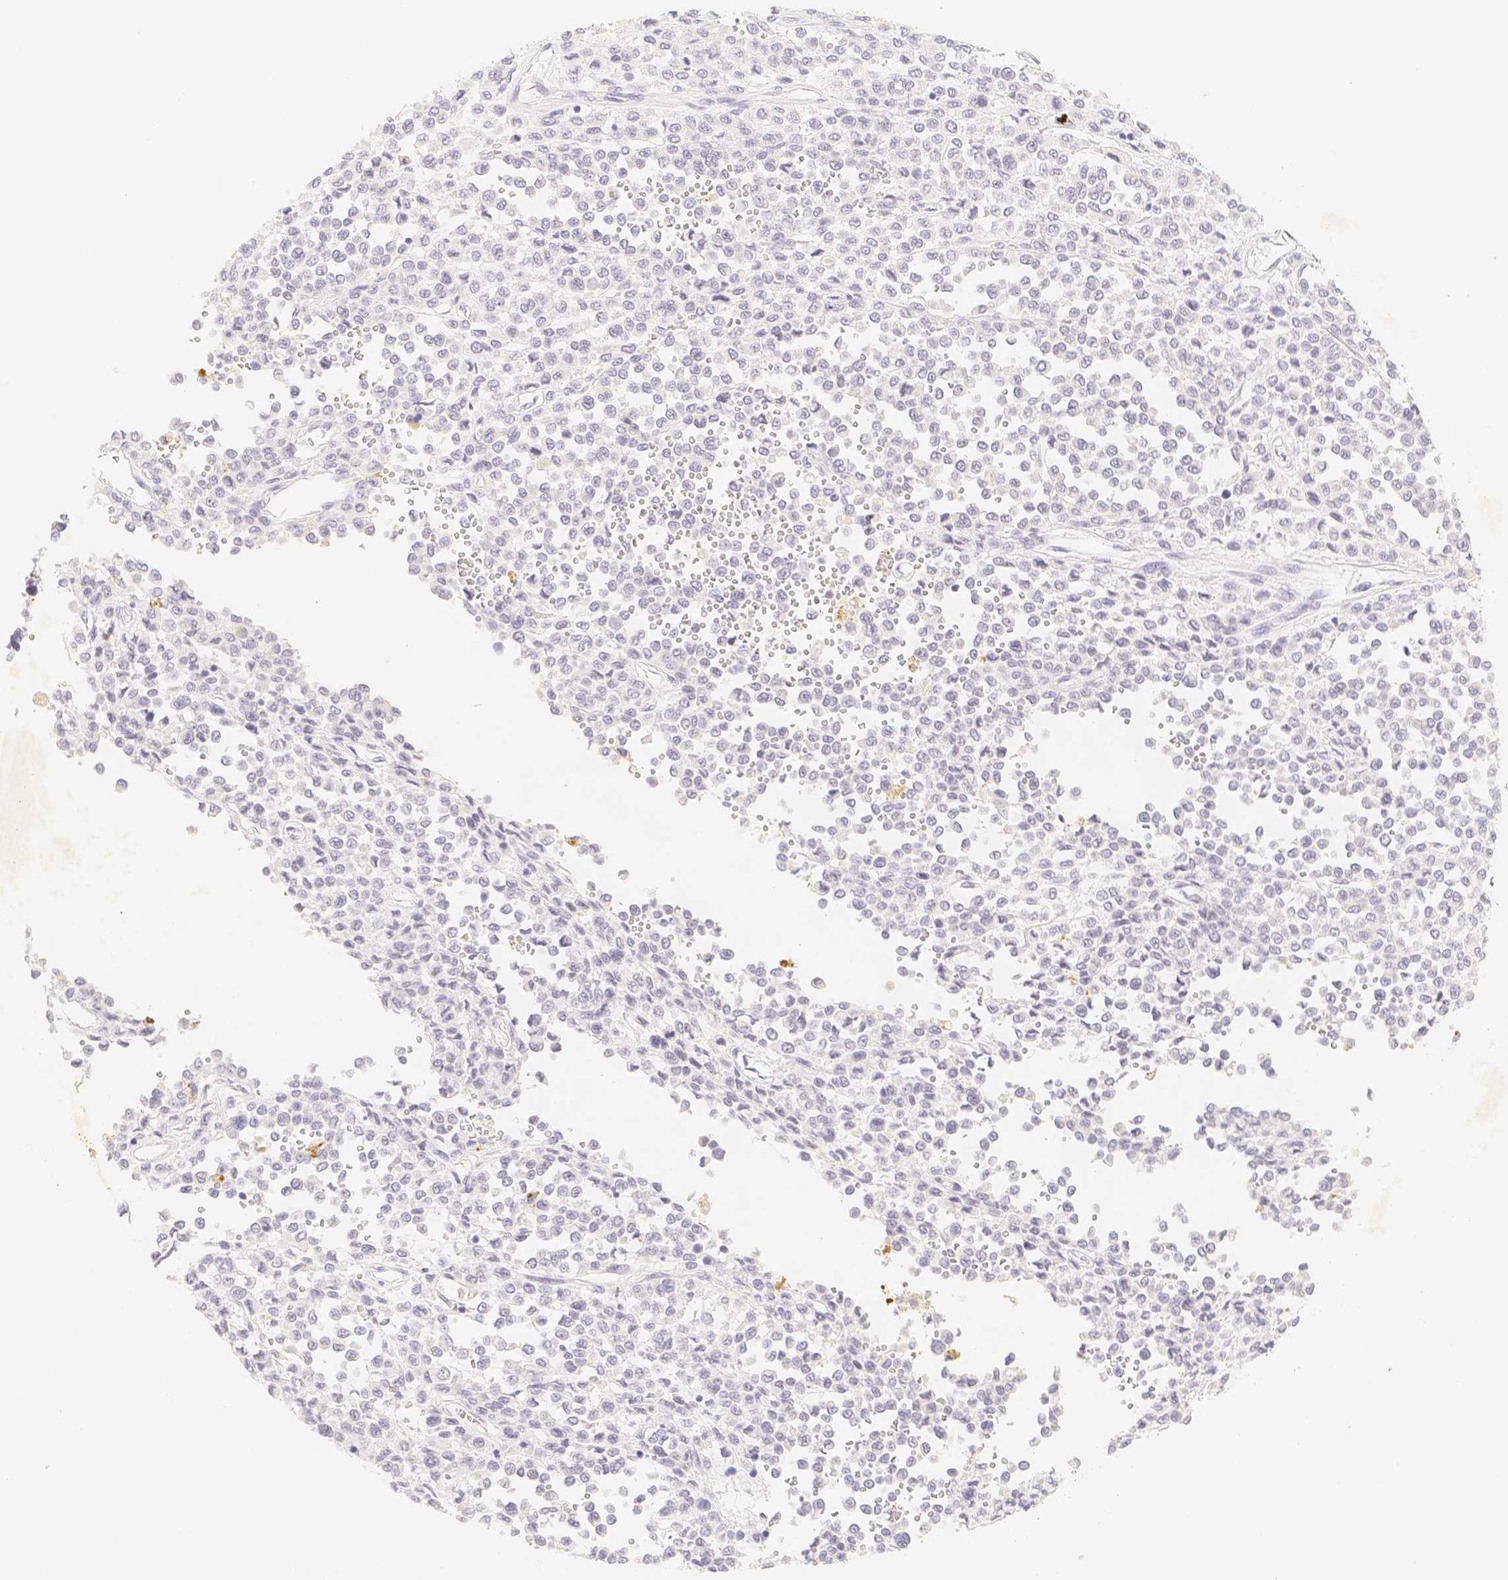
{"staining": {"intensity": "negative", "quantity": "none", "location": "none"}, "tissue": "melanoma", "cell_type": "Tumor cells", "image_type": "cancer", "snomed": [{"axis": "morphology", "description": "Malignant melanoma, Metastatic site"}, {"axis": "topography", "description": "Pancreas"}], "caption": "DAB (3,3'-diaminobenzidine) immunohistochemical staining of human malignant melanoma (metastatic site) reveals no significant staining in tumor cells.", "gene": "PADI4", "patient": {"sex": "female", "age": 30}}